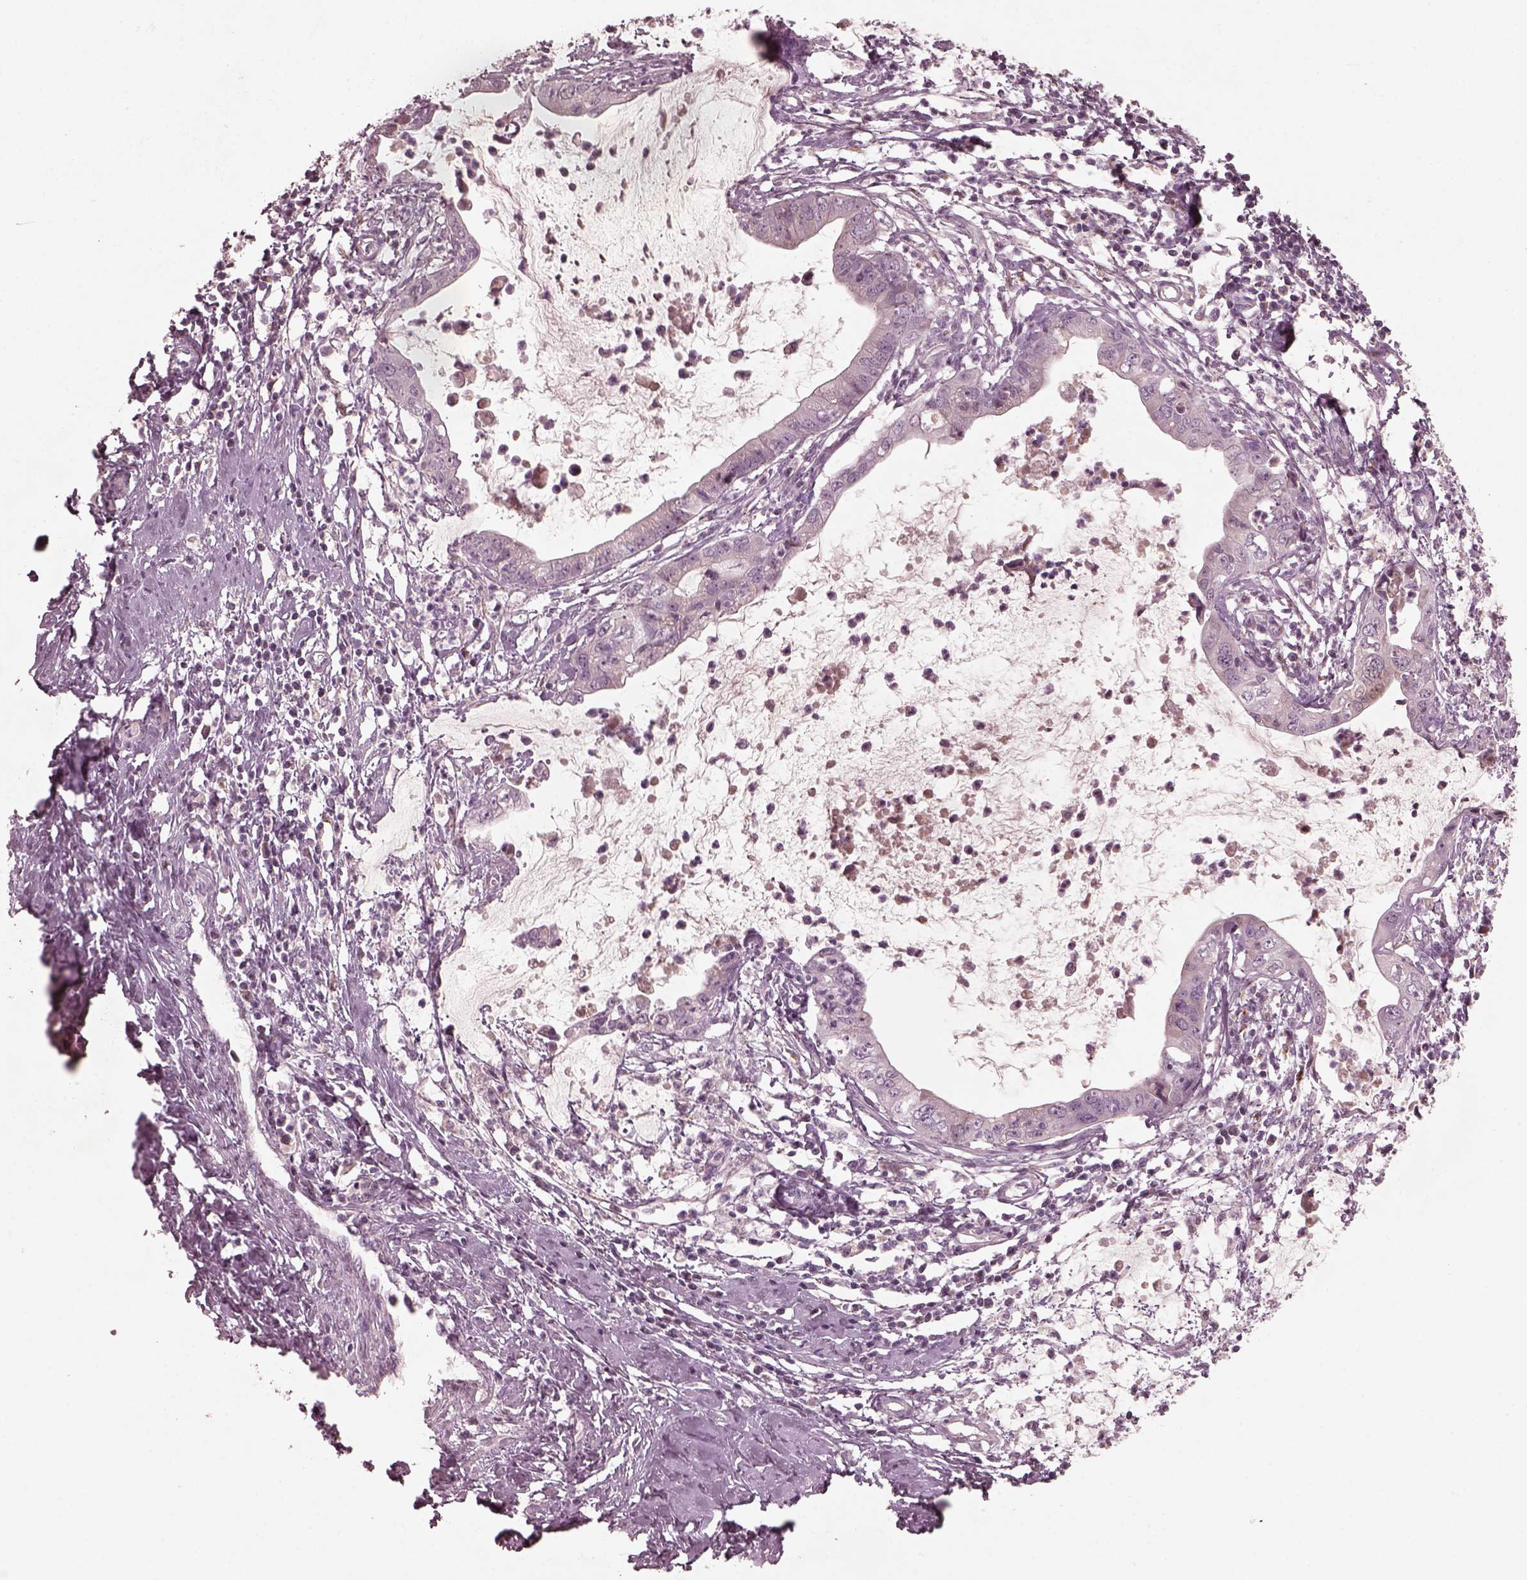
{"staining": {"intensity": "negative", "quantity": "none", "location": "none"}, "tissue": "cervical cancer", "cell_type": "Tumor cells", "image_type": "cancer", "snomed": [{"axis": "morphology", "description": "Normal tissue, NOS"}, {"axis": "morphology", "description": "Adenocarcinoma, NOS"}, {"axis": "topography", "description": "Cervix"}], "caption": "A high-resolution micrograph shows immunohistochemistry staining of cervical cancer, which reveals no significant staining in tumor cells.", "gene": "VWA5B1", "patient": {"sex": "female", "age": 38}}